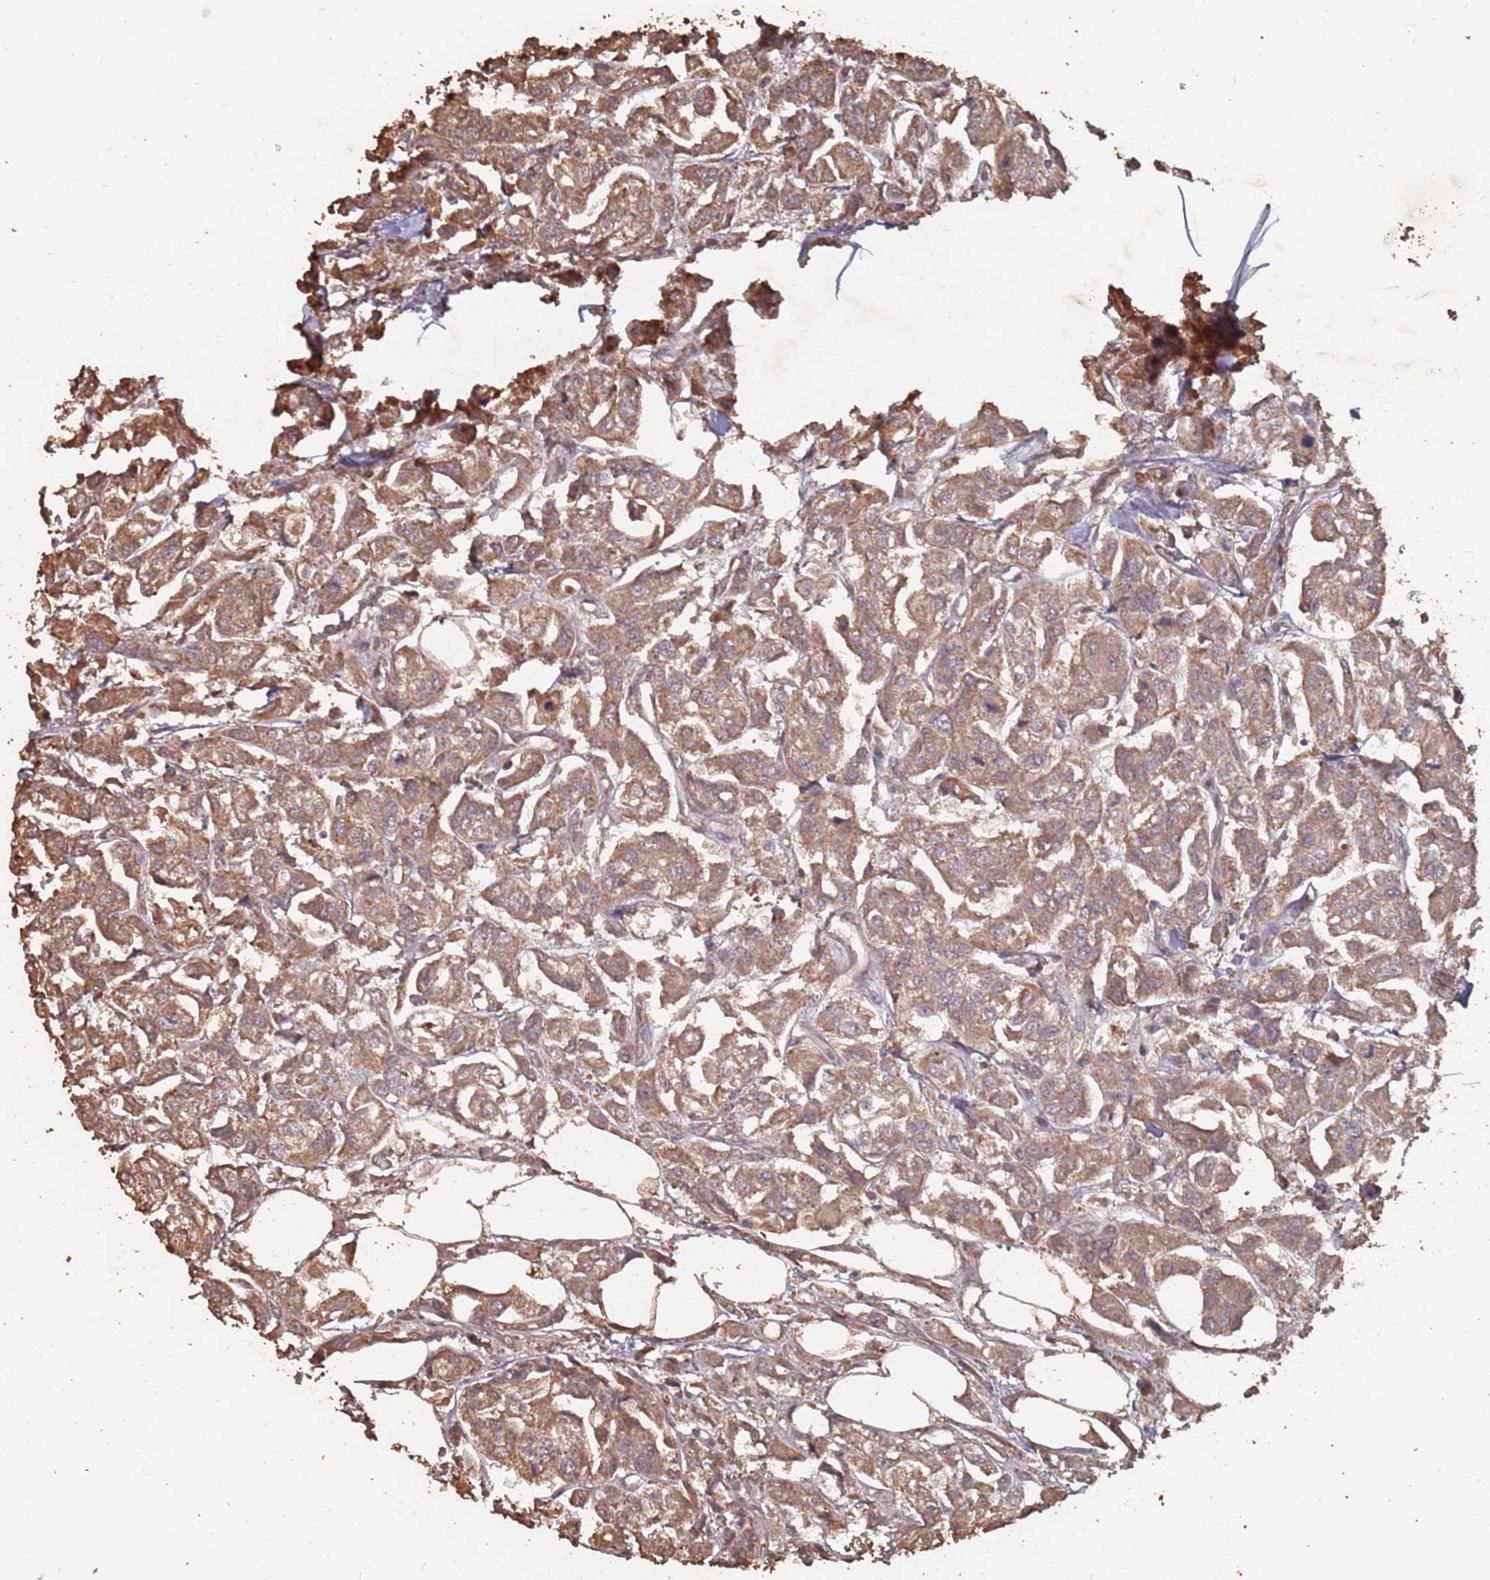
{"staining": {"intensity": "moderate", "quantity": ">75%", "location": "cytoplasmic/membranous"}, "tissue": "urothelial cancer", "cell_type": "Tumor cells", "image_type": "cancer", "snomed": [{"axis": "morphology", "description": "Urothelial carcinoma, High grade"}, {"axis": "topography", "description": "Urinary bladder"}], "caption": "Immunohistochemical staining of urothelial carcinoma (high-grade) demonstrates medium levels of moderate cytoplasmic/membranous expression in about >75% of tumor cells.", "gene": "ATG5", "patient": {"sex": "male", "age": 67}}